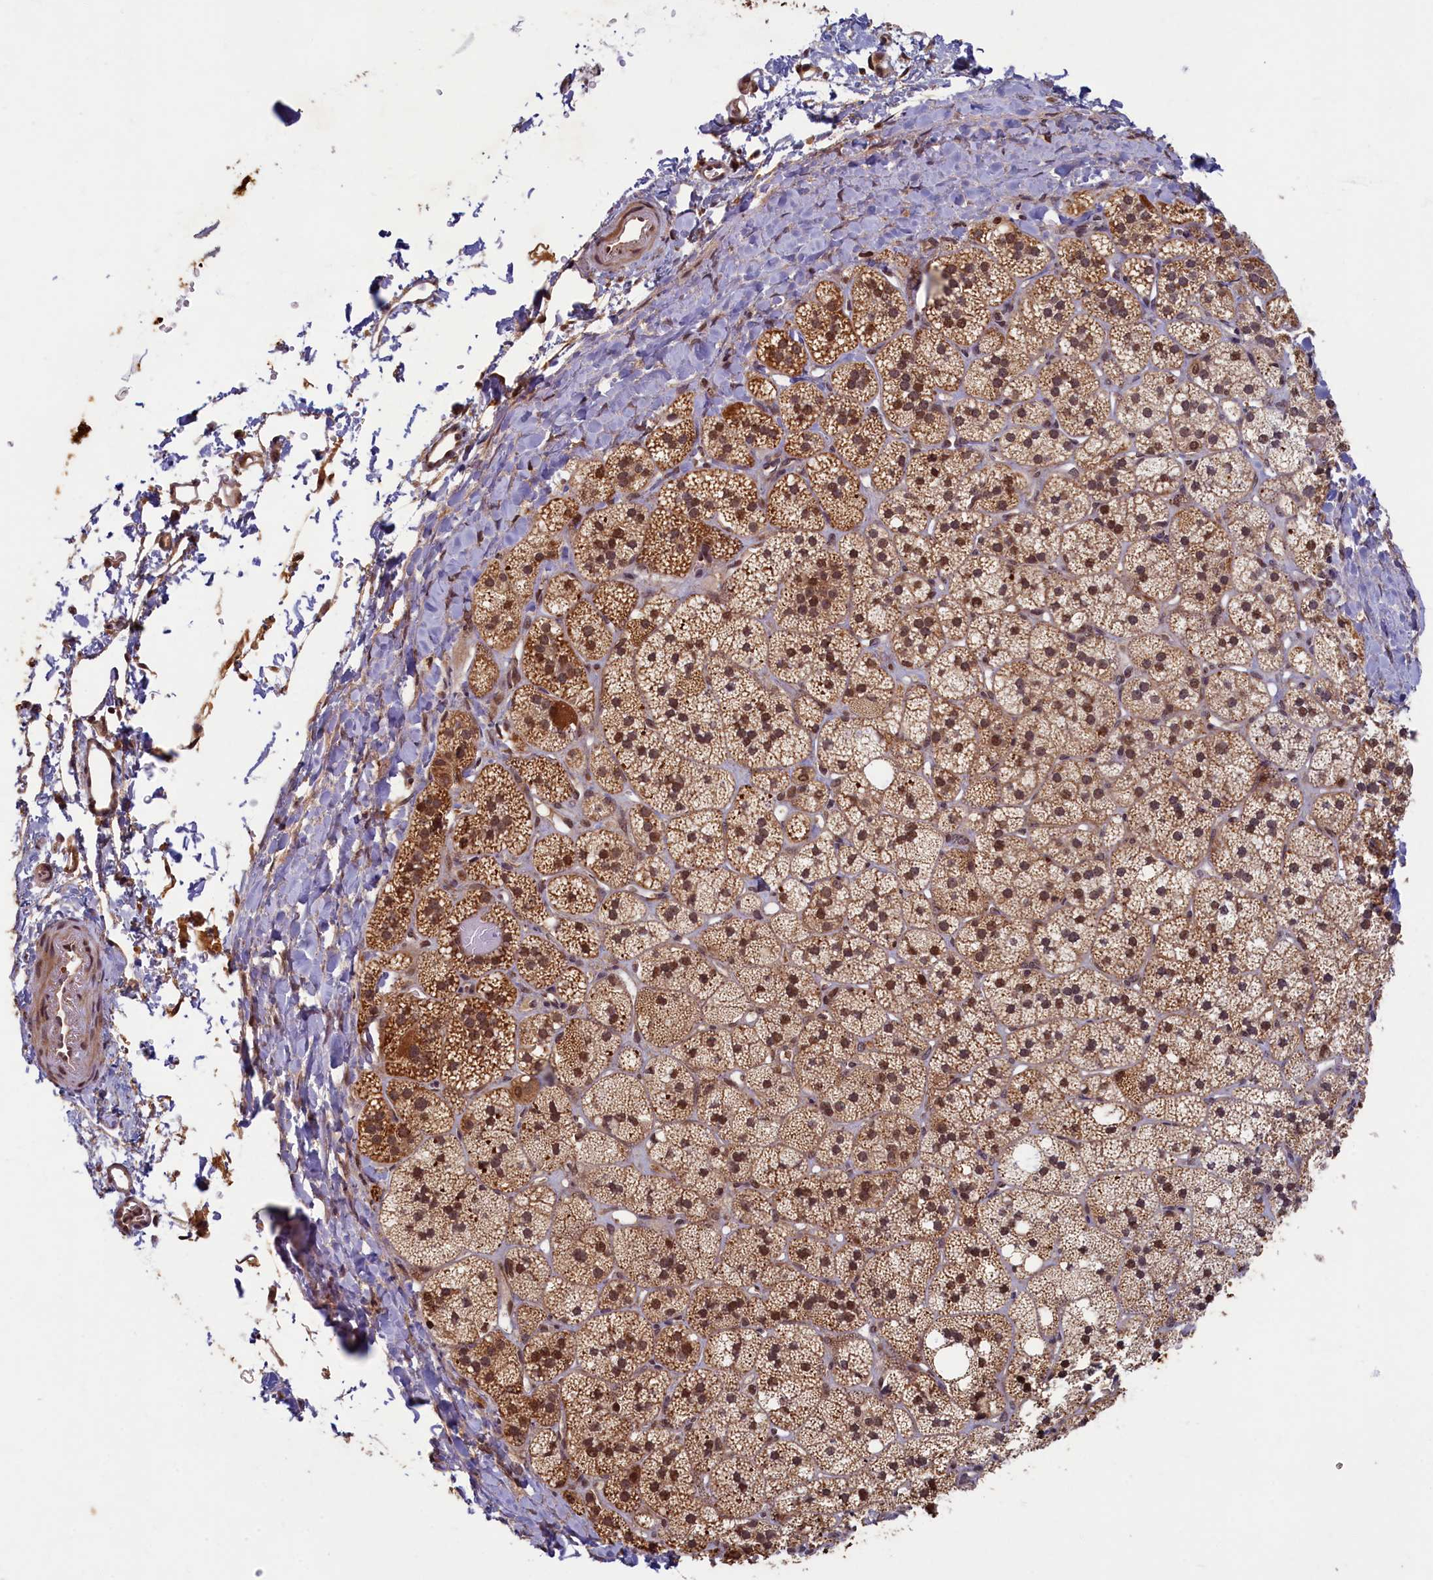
{"staining": {"intensity": "moderate", "quantity": ">75%", "location": "cytoplasmic/membranous"}, "tissue": "adrenal gland", "cell_type": "Glandular cells", "image_type": "normal", "snomed": [{"axis": "morphology", "description": "Normal tissue, NOS"}, {"axis": "topography", "description": "Adrenal gland"}], "caption": "A brown stain highlights moderate cytoplasmic/membranous staining of a protein in glandular cells of unremarkable adrenal gland.", "gene": "BRCA1", "patient": {"sex": "male", "age": 61}}